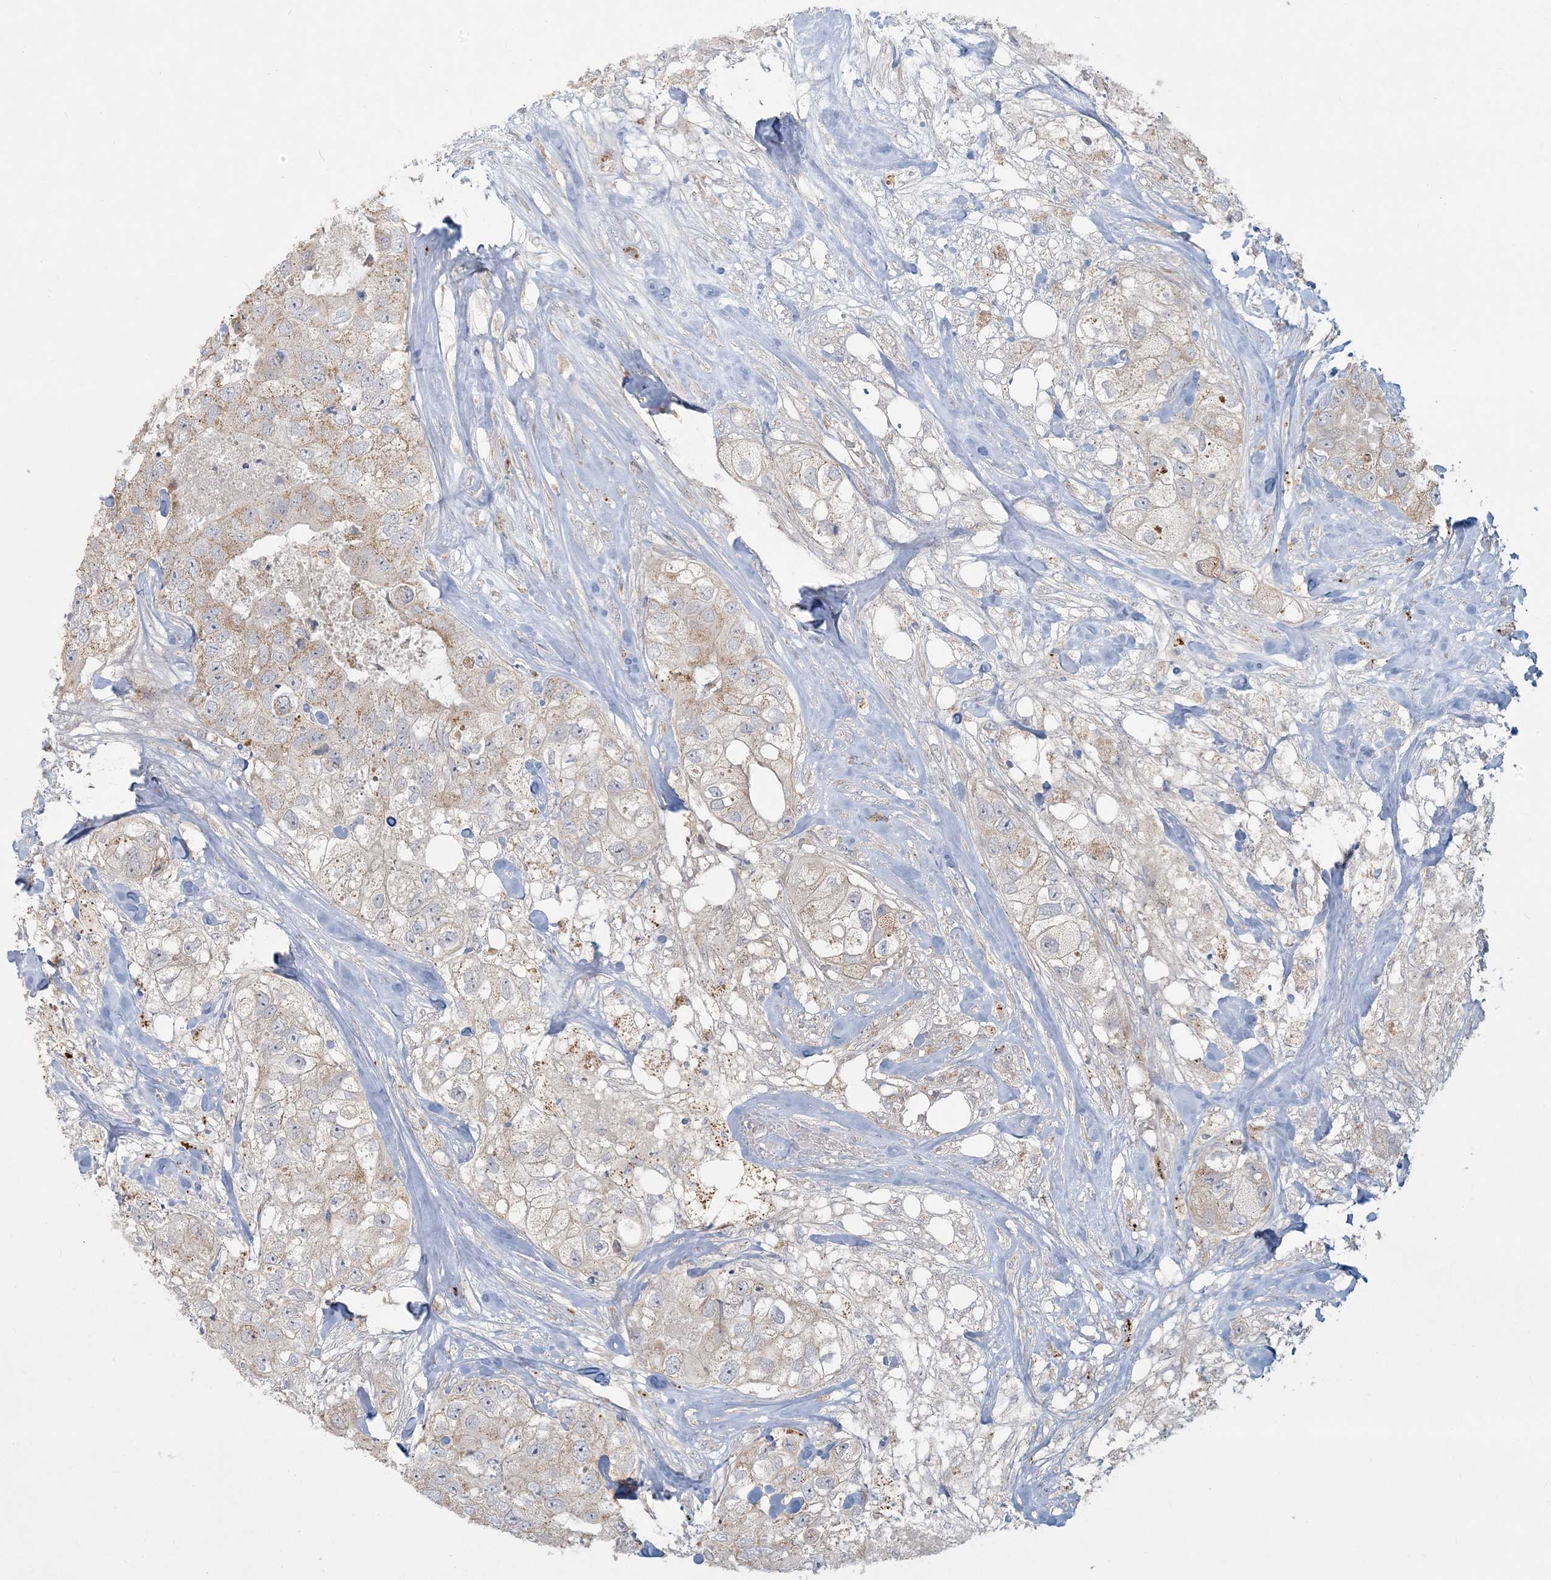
{"staining": {"intensity": "weak", "quantity": "<25%", "location": "cytoplasmic/membranous"}, "tissue": "breast cancer", "cell_type": "Tumor cells", "image_type": "cancer", "snomed": [{"axis": "morphology", "description": "Duct carcinoma"}, {"axis": "topography", "description": "Breast"}], "caption": "Immunohistochemistry (IHC) micrograph of human infiltrating ductal carcinoma (breast) stained for a protein (brown), which exhibits no expression in tumor cells. Brightfield microscopy of IHC stained with DAB (brown) and hematoxylin (blue), captured at high magnification.", "gene": "MCAT", "patient": {"sex": "female", "age": 62}}